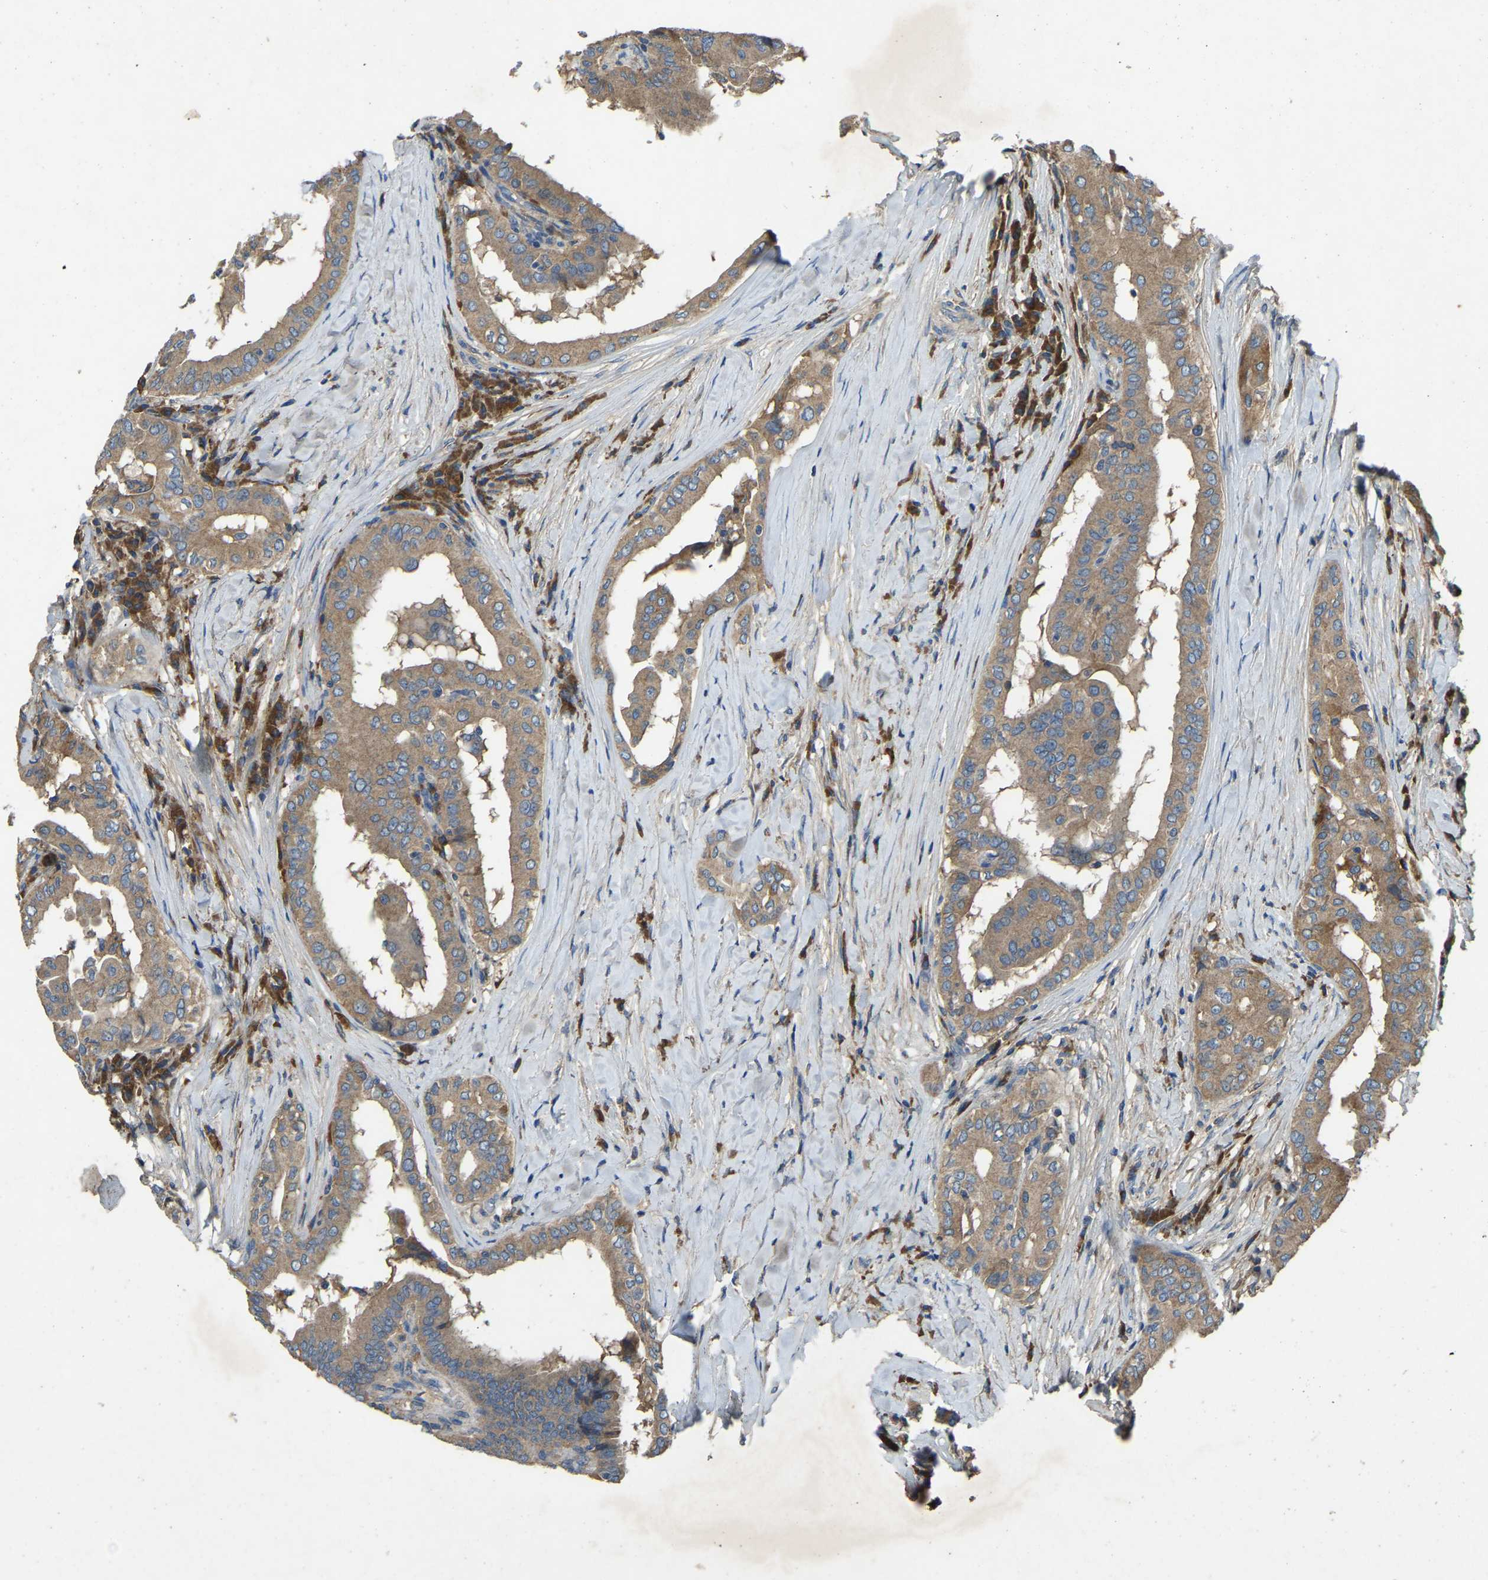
{"staining": {"intensity": "moderate", "quantity": ">75%", "location": "cytoplasmic/membranous"}, "tissue": "thyroid cancer", "cell_type": "Tumor cells", "image_type": "cancer", "snomed": [{"axis": "morphology", "description": "Papillary adenocarcinoma, NOS"}, {"axis": "topography", "description": "Thyroid gland"}], "caption": "Thyroid cancer (papillary adenocarcinoma) was stained to show a protein in brown. There is medium levels of moderate cytoplasmic/membranous expression in about >75% of tumor cells.", "gene": "ATP8B1", "patient": {"sex": "male", "age": 33}}